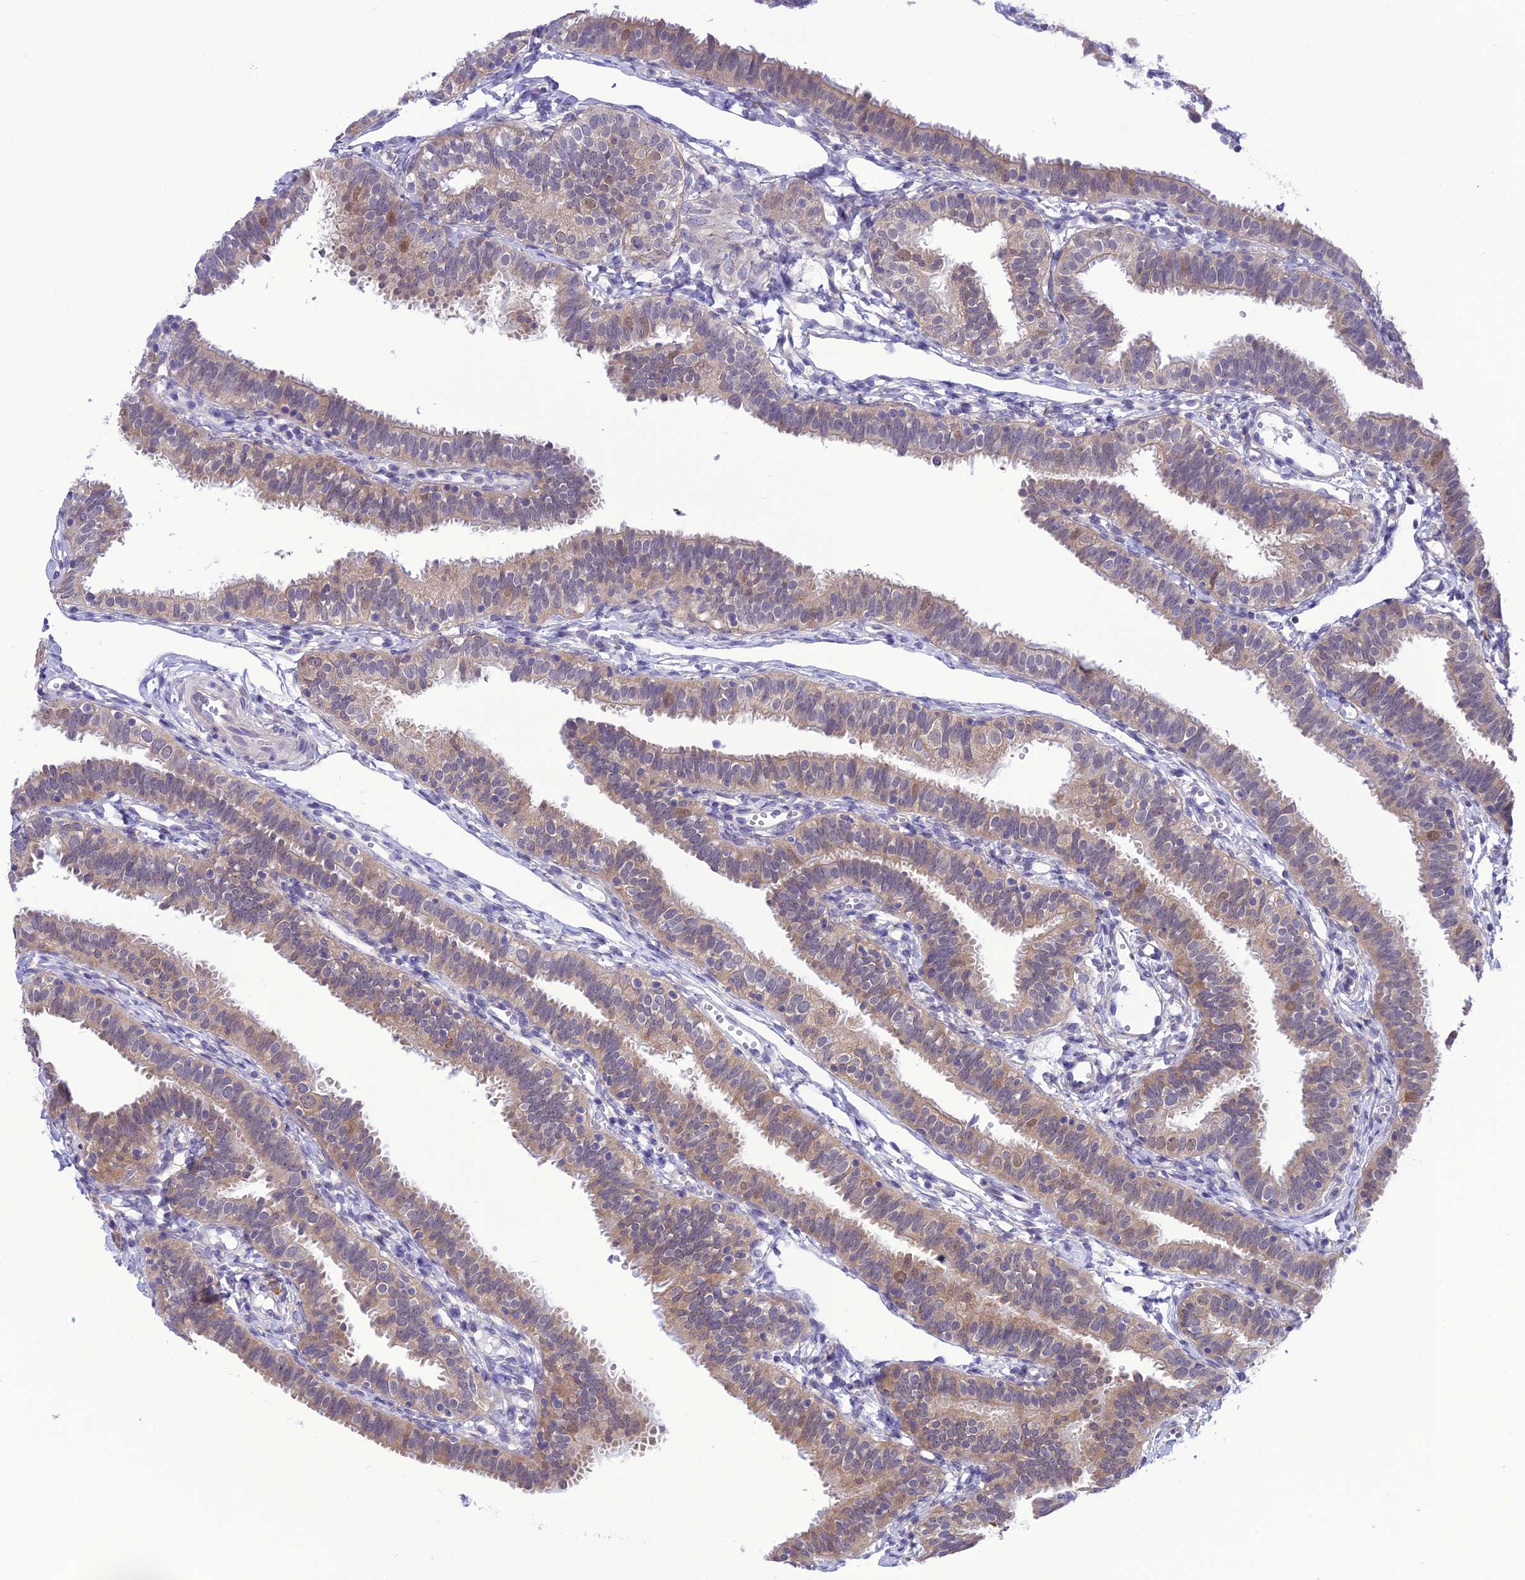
{"staining": {"intensity": "moderate", "quantity": "25%-75%", "location": "cytoplasmic/membranous"}, "tissue": "fallopian tube", "cell_type": "Glandular cells", "image_type": "normal", "snomed": [{"axis": "morphology", "description": "Normal tissue, NOS"}, {"axis": "topography", "description": "Fallopian tube"}], "caption": "Protein expression analysis of unremarkable fallopian tube shows moderate cytoplasmic/membranous positivity in approximately 25%-75% of glandular cells.", "gene": "RNF126", "patient": {"sex": "female", "age": 35}}